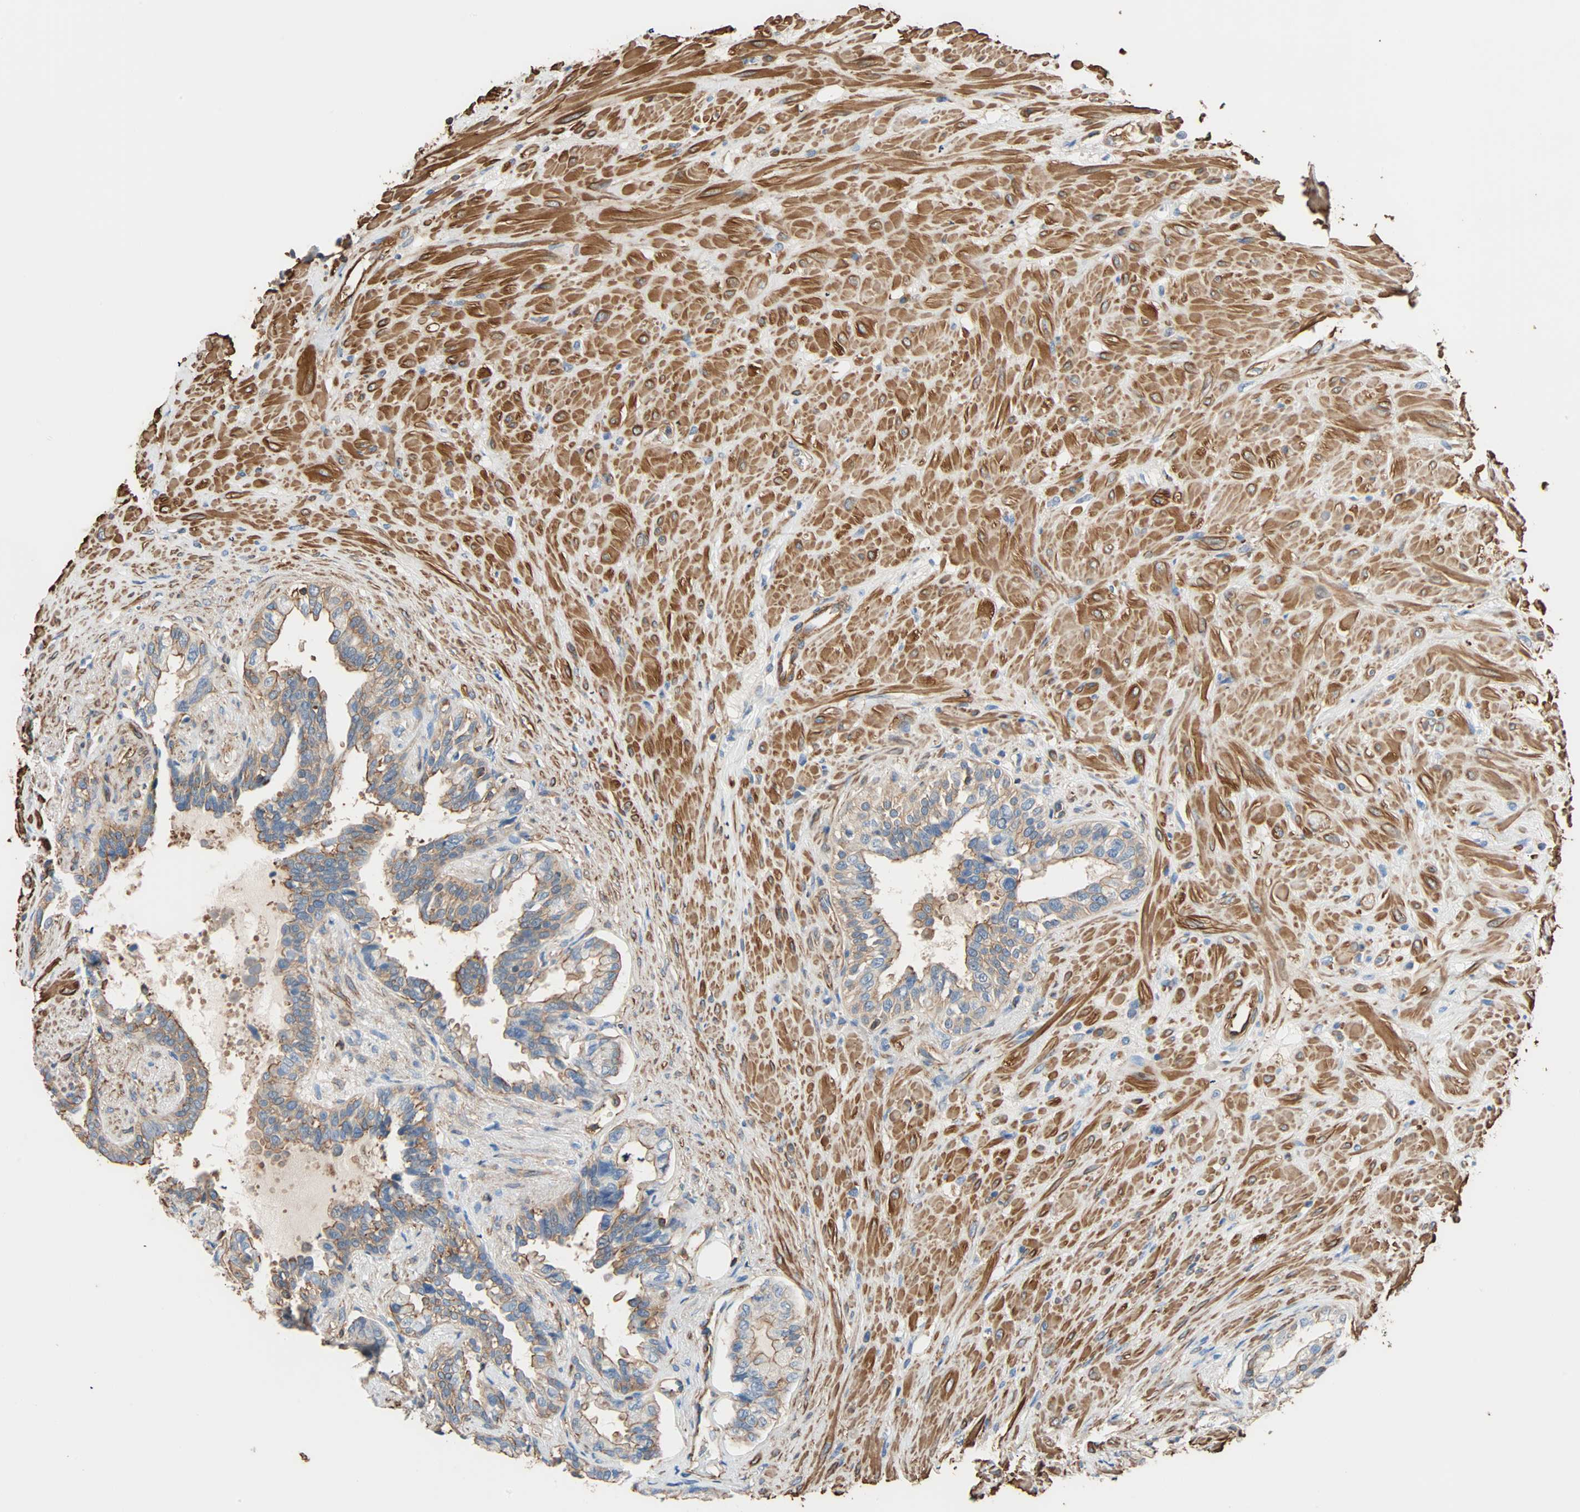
{"staining": {"intensity": "moderate", "quantity": ">75%", "location": "cytoplasmic/membranous"}, "tissue": "seminal vesicle", "cell_type": "Glandular cells", "image_type": "normal", "snomed": [{"axis": "morphology", "description": "Normal tissue, NOS"}, {"axis": "topography", "description": "Seminal veicle"}], "caption": "Immunohistochemistry staining of unremarkable seminal vesicle, which displays medium levels of moderate cytoplasmic/membranous expression in approximately >75% of glandular cells indicating moderate cytoplasmic/membranous protein positivity. The staining was performed using DAB (3,3'-diaminobenzidine) (brown) for protein detection and nuclei were counterstained in hematoxylin (blue).", "gene": "GALNT10", "patient": {"sex": "male", "age": 61}}